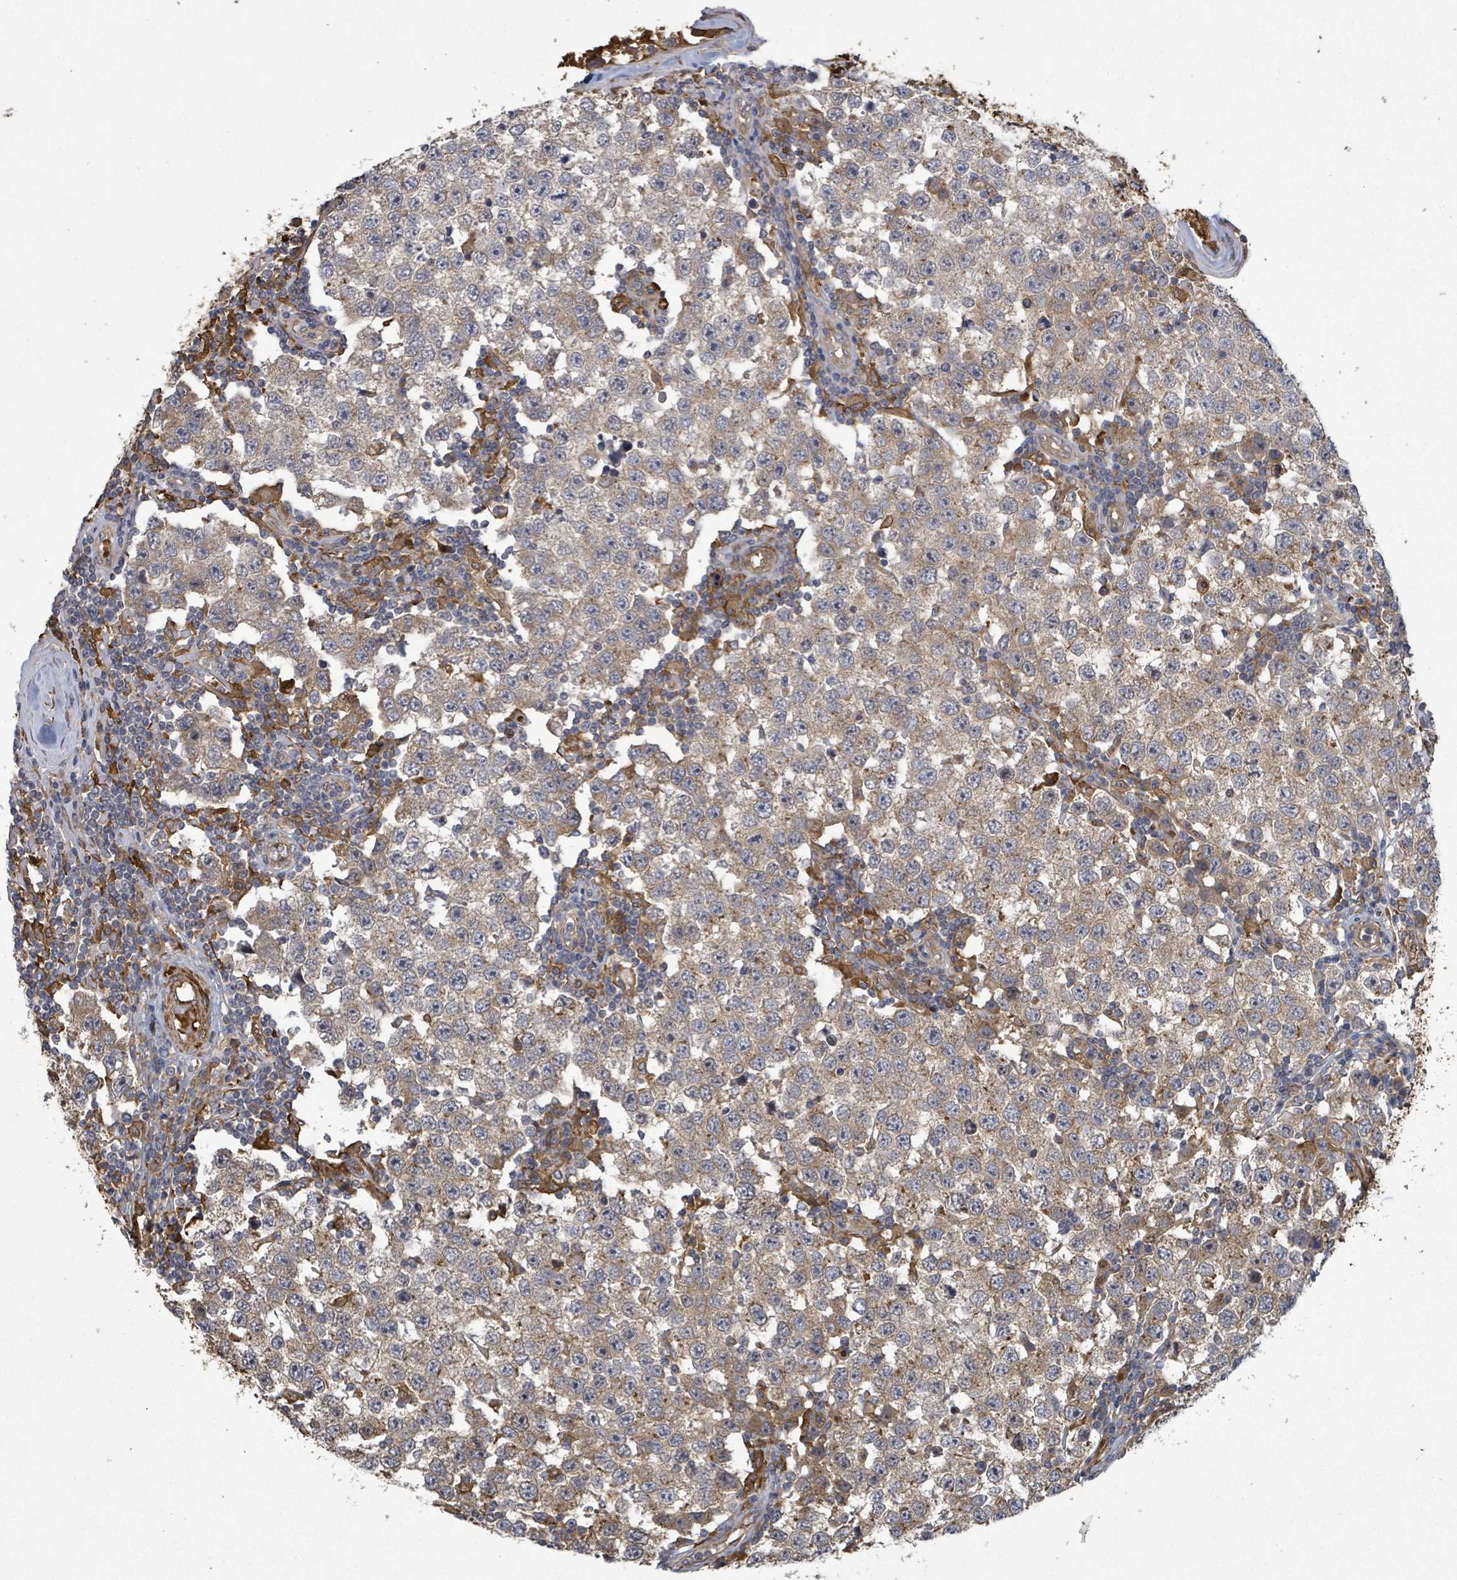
{"staining": {"intensity": "weak", "quantity": "25%-75%", "location": "cytoplasmic/membranous"}, "tissue": "testis cancer", "cell_type": "Tumor cells", "image_type": "cancer", "snomed": [{"axis": "morphology", "description": "Seminoma, NOS"}, {"axis": "topography", "description": "Testis"}], "caption": "Weak cytoplasmic/membranous expression for a protein is identified in approximately 25%-75% of tumor cells of testis cancer (seminoma) using immunohistochemistry.", "gene": "MAP3K6", "patient": {"sex": "male", "age": 34}}